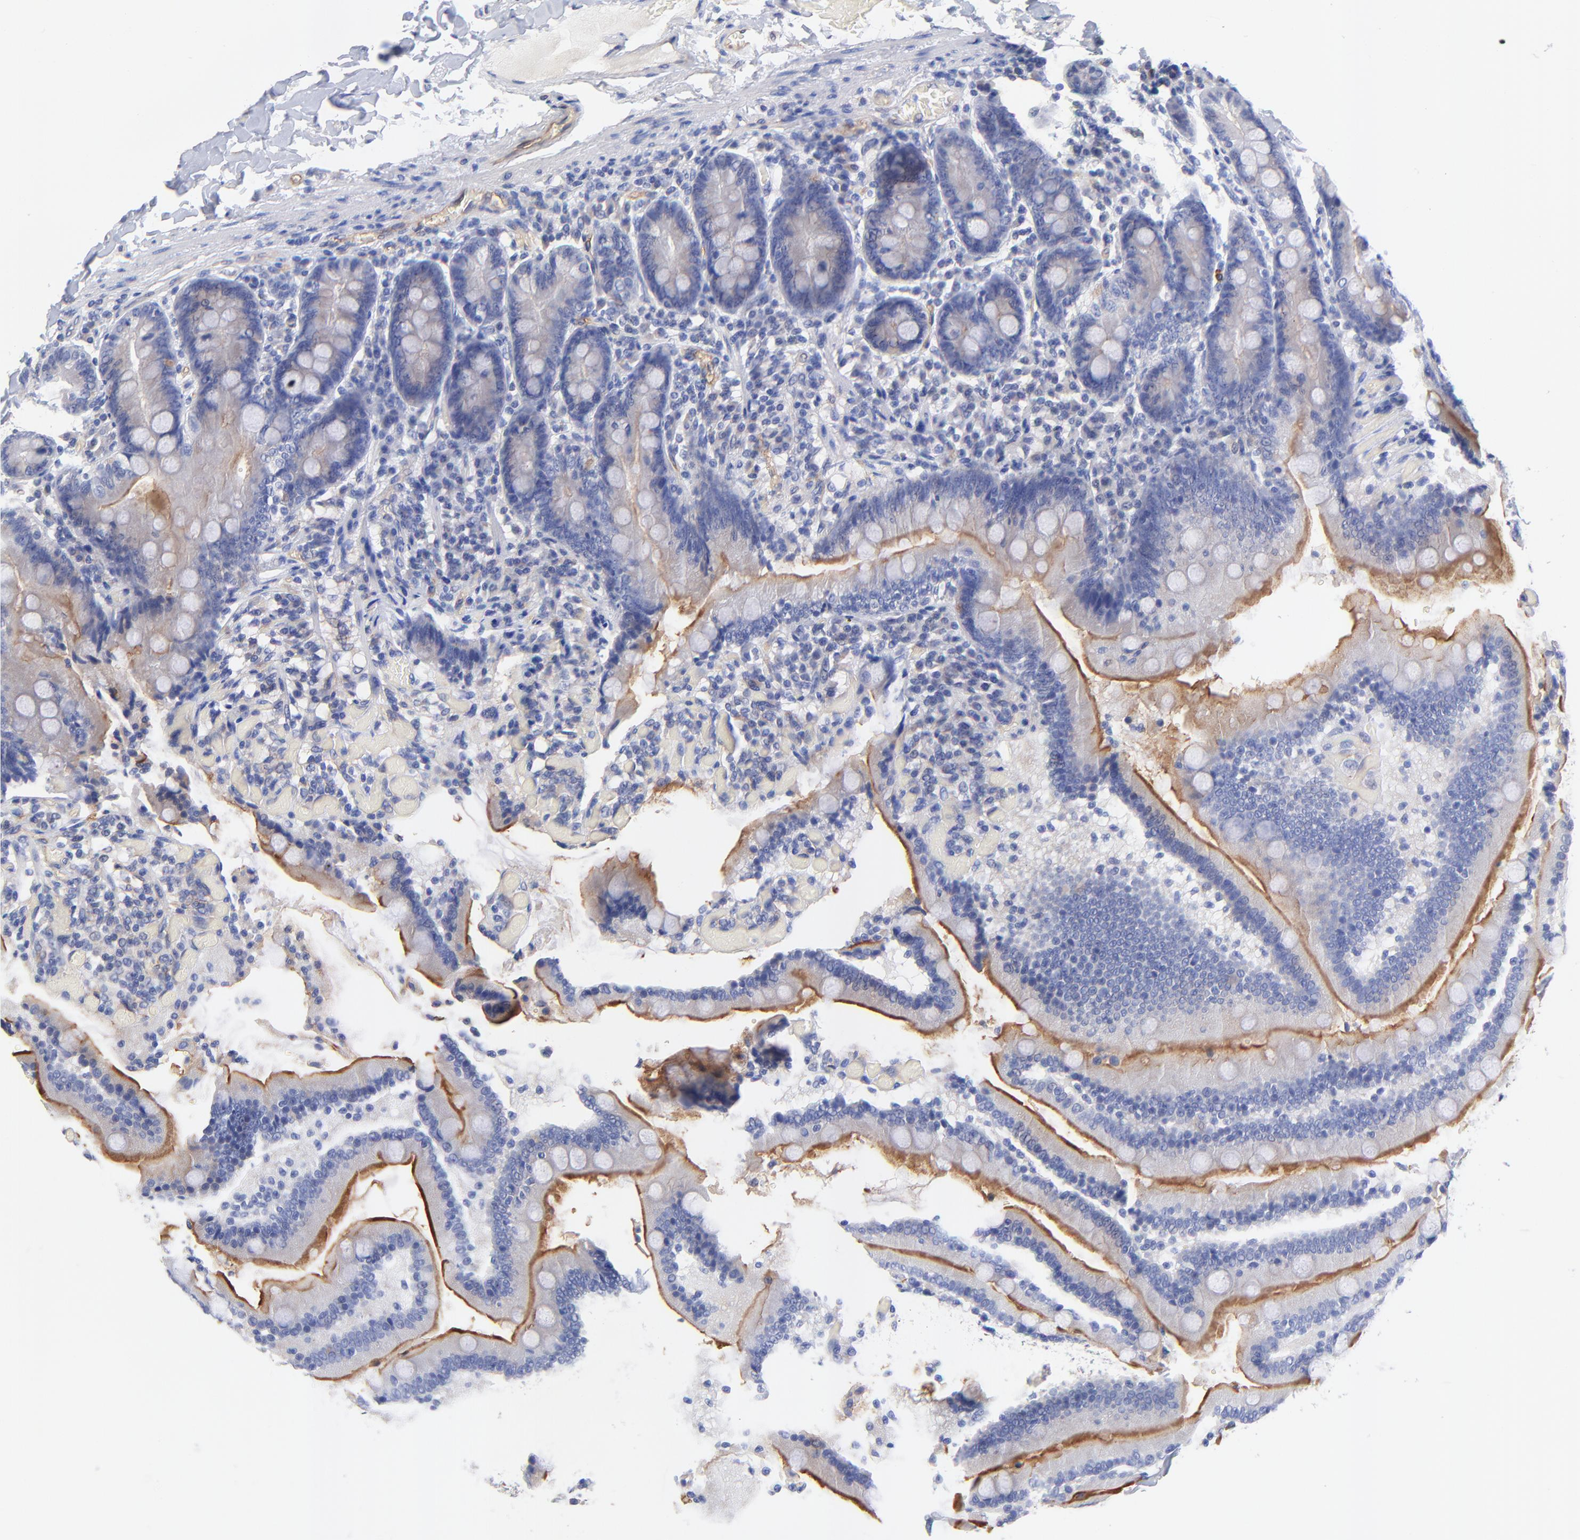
{"staining": {"intensity": "strong", "quantity": ">75%", "location": "cytoplasmic/membranous"}, "tissue": "duodenum", "cell_type": "Glandular cells", "image_type": "normal", "snomed": [{"axis": "morphology", "description": "Normal tissue, NOS"}, {"axis": "topography", "description": "Duodenum"}], "caption": "A high amount of strong cytoplasmic/membranous expression is appreciated in approximately >75% of glandular cells in benign duodenum.", "gene": "SLC44A2", "patient": {"sex": "male", "age": 66}}